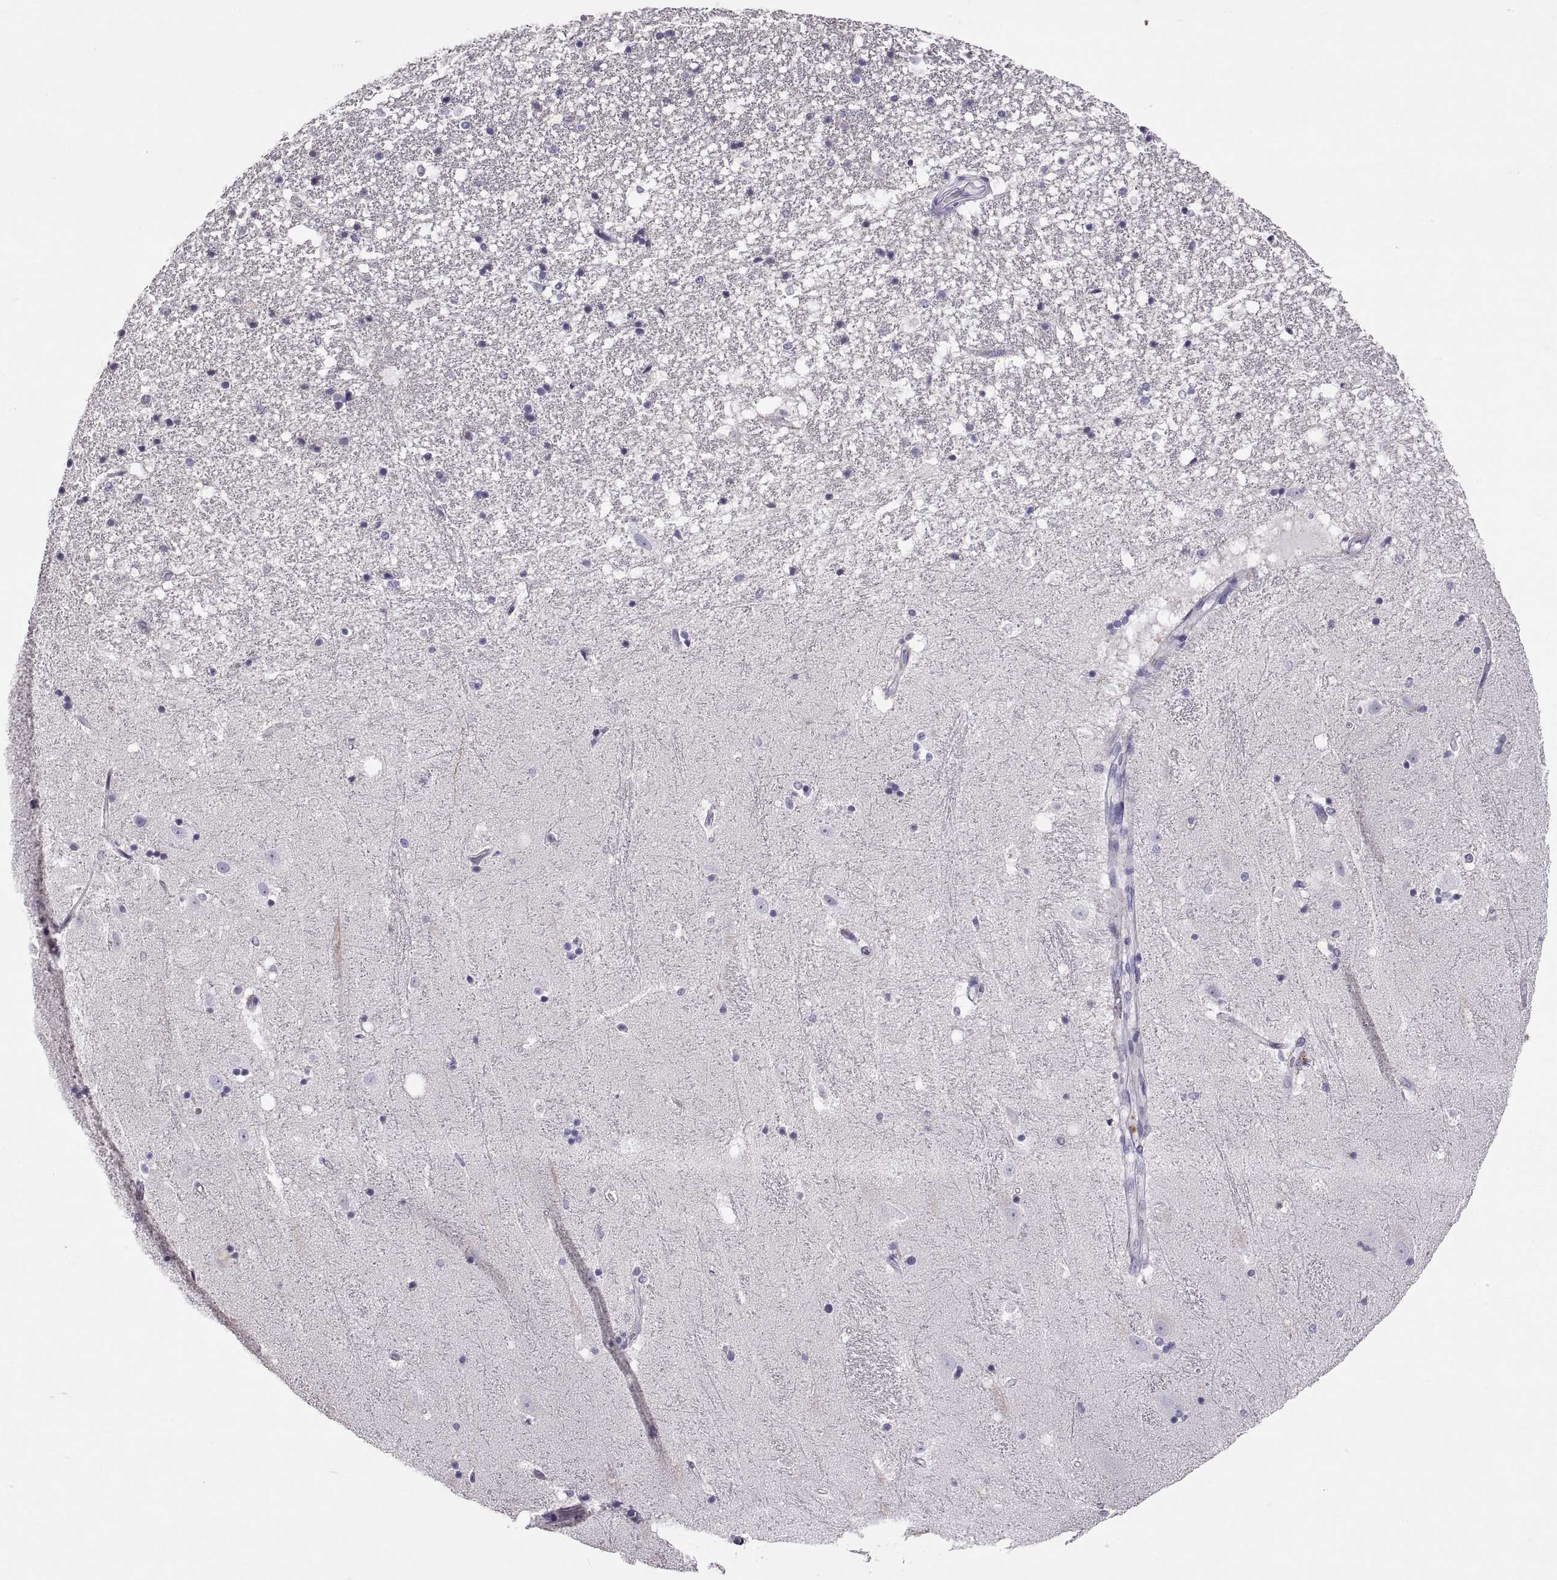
{"staining": {"intensity": "negative", "quantity": "none", "location": "none"}, "tissue": "hippocampus", "cell_type": "Glial cells", "image_type": "normal", "snomed": [{"axis": "morphology", "description": "Normal tissue, NOS"}, {"axis": "topography", "description": "Hippocampus"}], "caption": "The photomicrograph shows no significant positivity in glial cells of hippocampus. The staining was performed using DAB (3,3'-diaminobenzidine) to visualize the protein expression in brown, while the nuclei were stained in blue with hematoxylin (Magnification: 20x).", "gene": "ADAM32", "patient": {"sex": "male", "age": 49}}